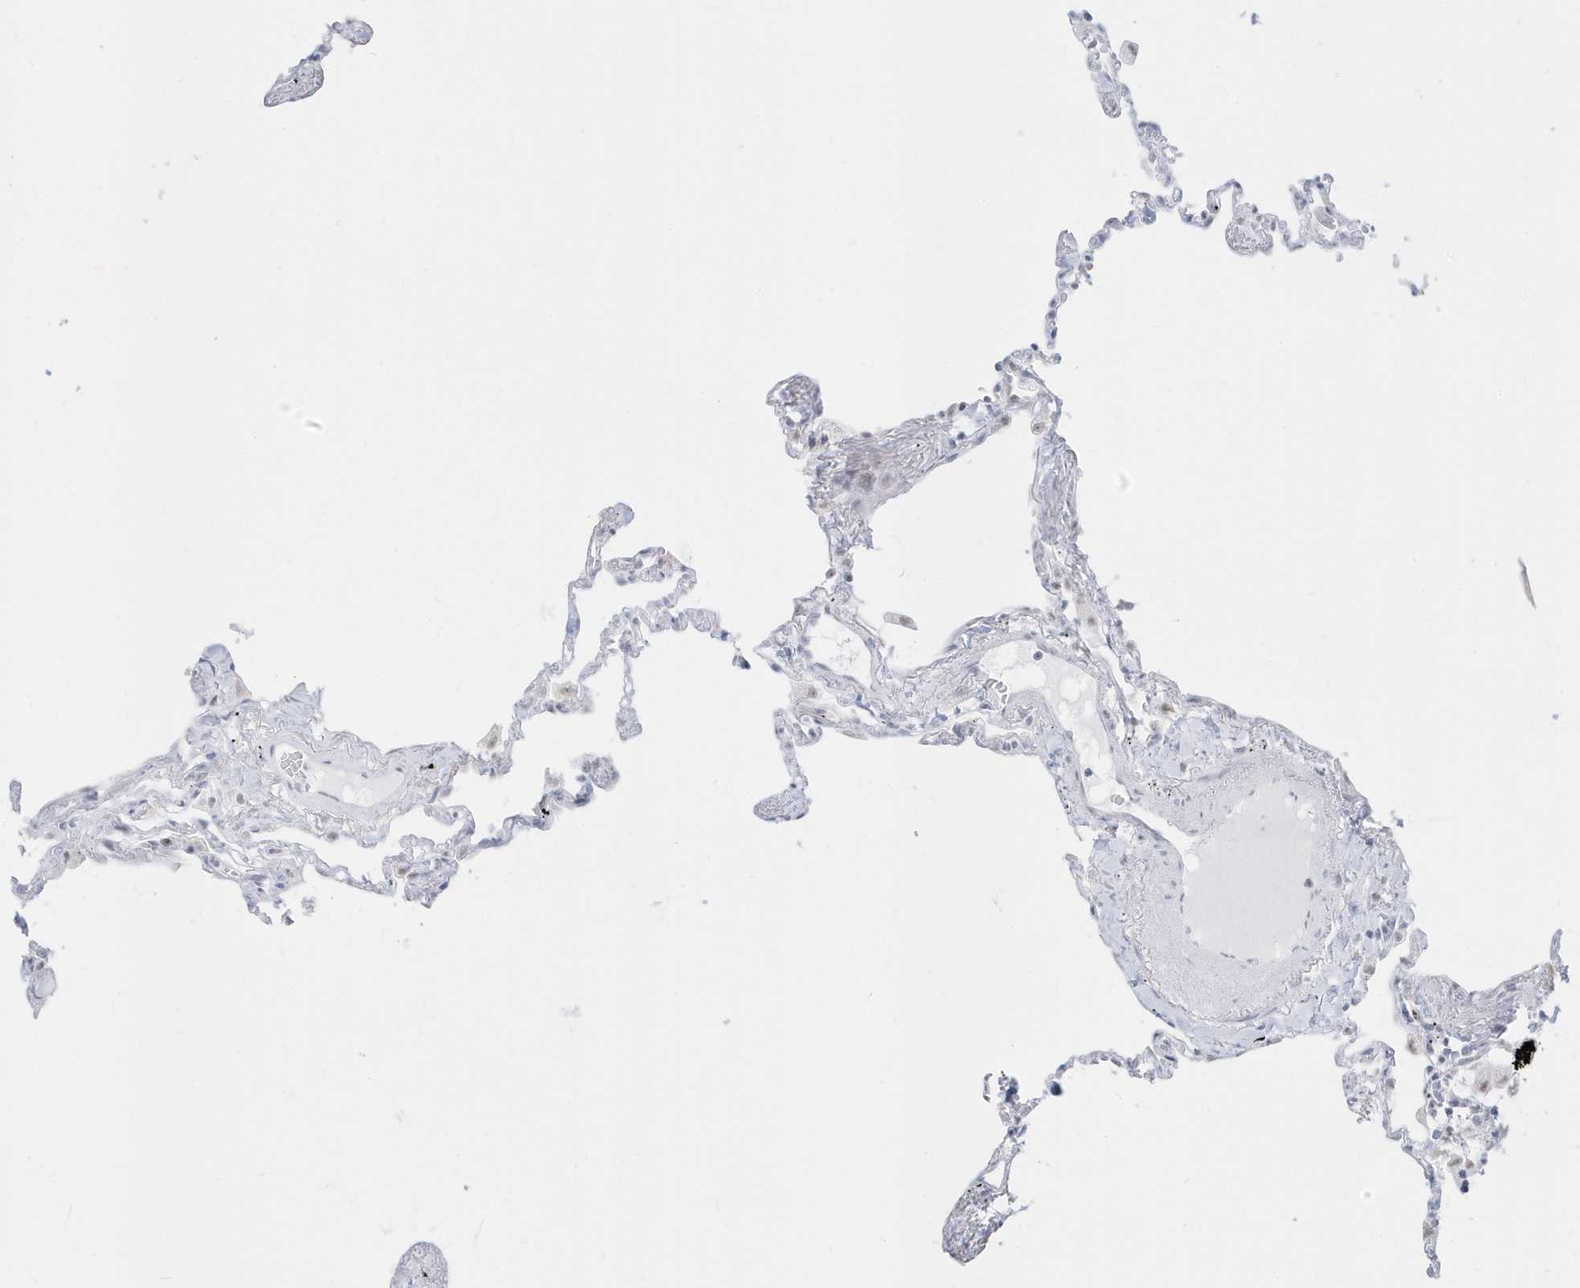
{"staining": {"intensity": "negative", "quantity": "none", "location": "none"}, "tissue": "lung", "cell_type": "Alveolar cells", "image_type": "normal", "snomed": [{"axis": "morphology", "description": "Normal tissue, NOS"}, {"axis": "topography", "description": "Lung"}], "caption": "Immunohistochemistry (IHC) of benign human lung exhibits no positivity in alveolar cells.", "gene": "PLEKHN1", "patient": {"sex": "female", "age": 67}}